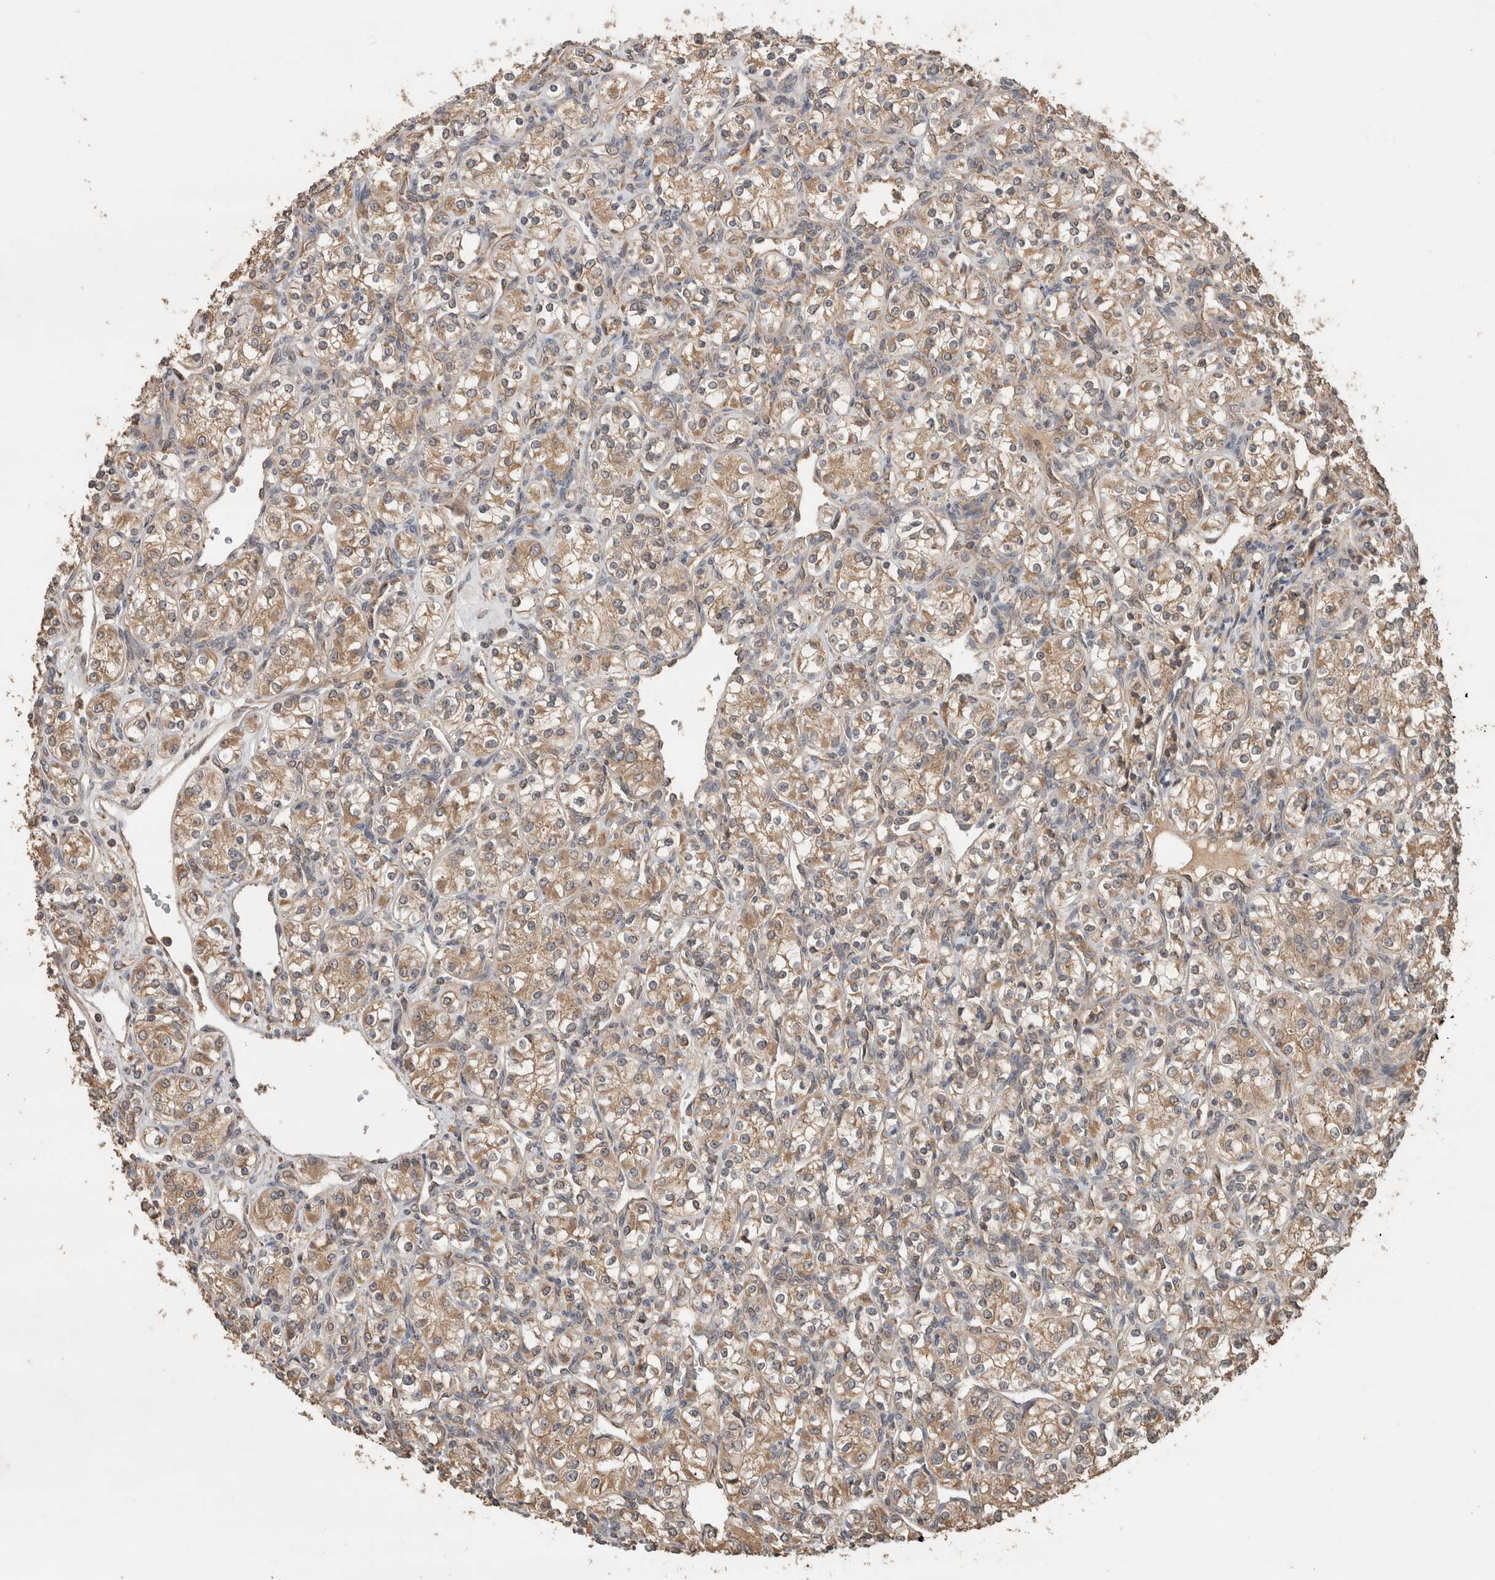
{"staining": {"intensity": "moderate", "quantity": ">75%", "location": "cytoplasmic/membranous"}, "tissue": "renal cancer", "cell_type": "Tumor cells", "image_type": "cancer", "snomed": [{"axis": "morphology", "description": "Adenocarcinoma, NOS"}, {"axis": "topography", "description": "Kidney"}], "caption": "Renal cancer was stained to show a protein in brown. There is medium levels of moderate cytoplasmic/membranous expression in about >75% of tumor cells.", "gene": "OTUD7B", "patient": {"sex": "male", "age": 77}}